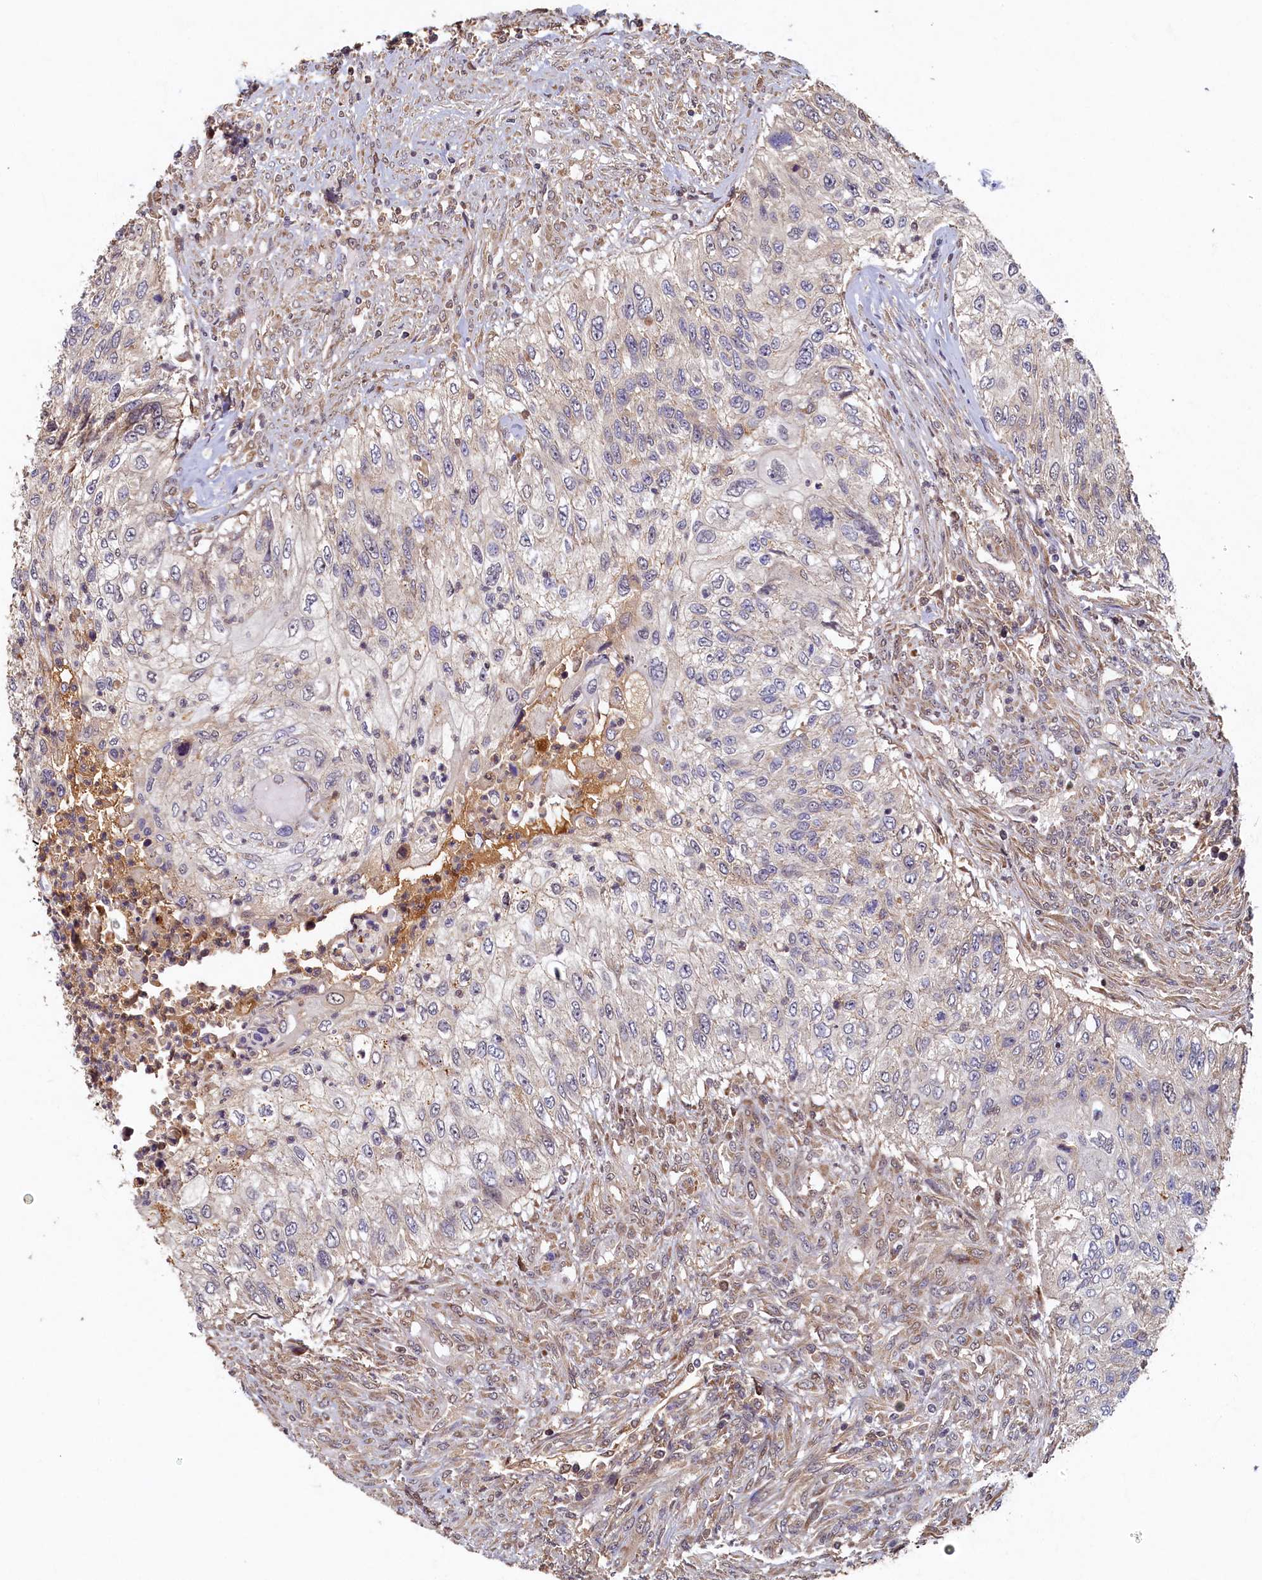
{"staining": {"intensity": "negative", "quantity": "none", "location": "none"}, "tissue": "urothelial cancer", "cell_type": "Tumor cells", "image_type": "cancer", "snomed": [{"axis": "morphology", "description": "Urothelial carcinoma, High grade"}, {"axis": "topography", "description": "Urinary bladder"}], "caption": "Histopathology image shows no protein expression in tumor cells of urothelial cancer tissue.", "gene": "LCMT2", "patient": {"sex": "female", "age": 60}}